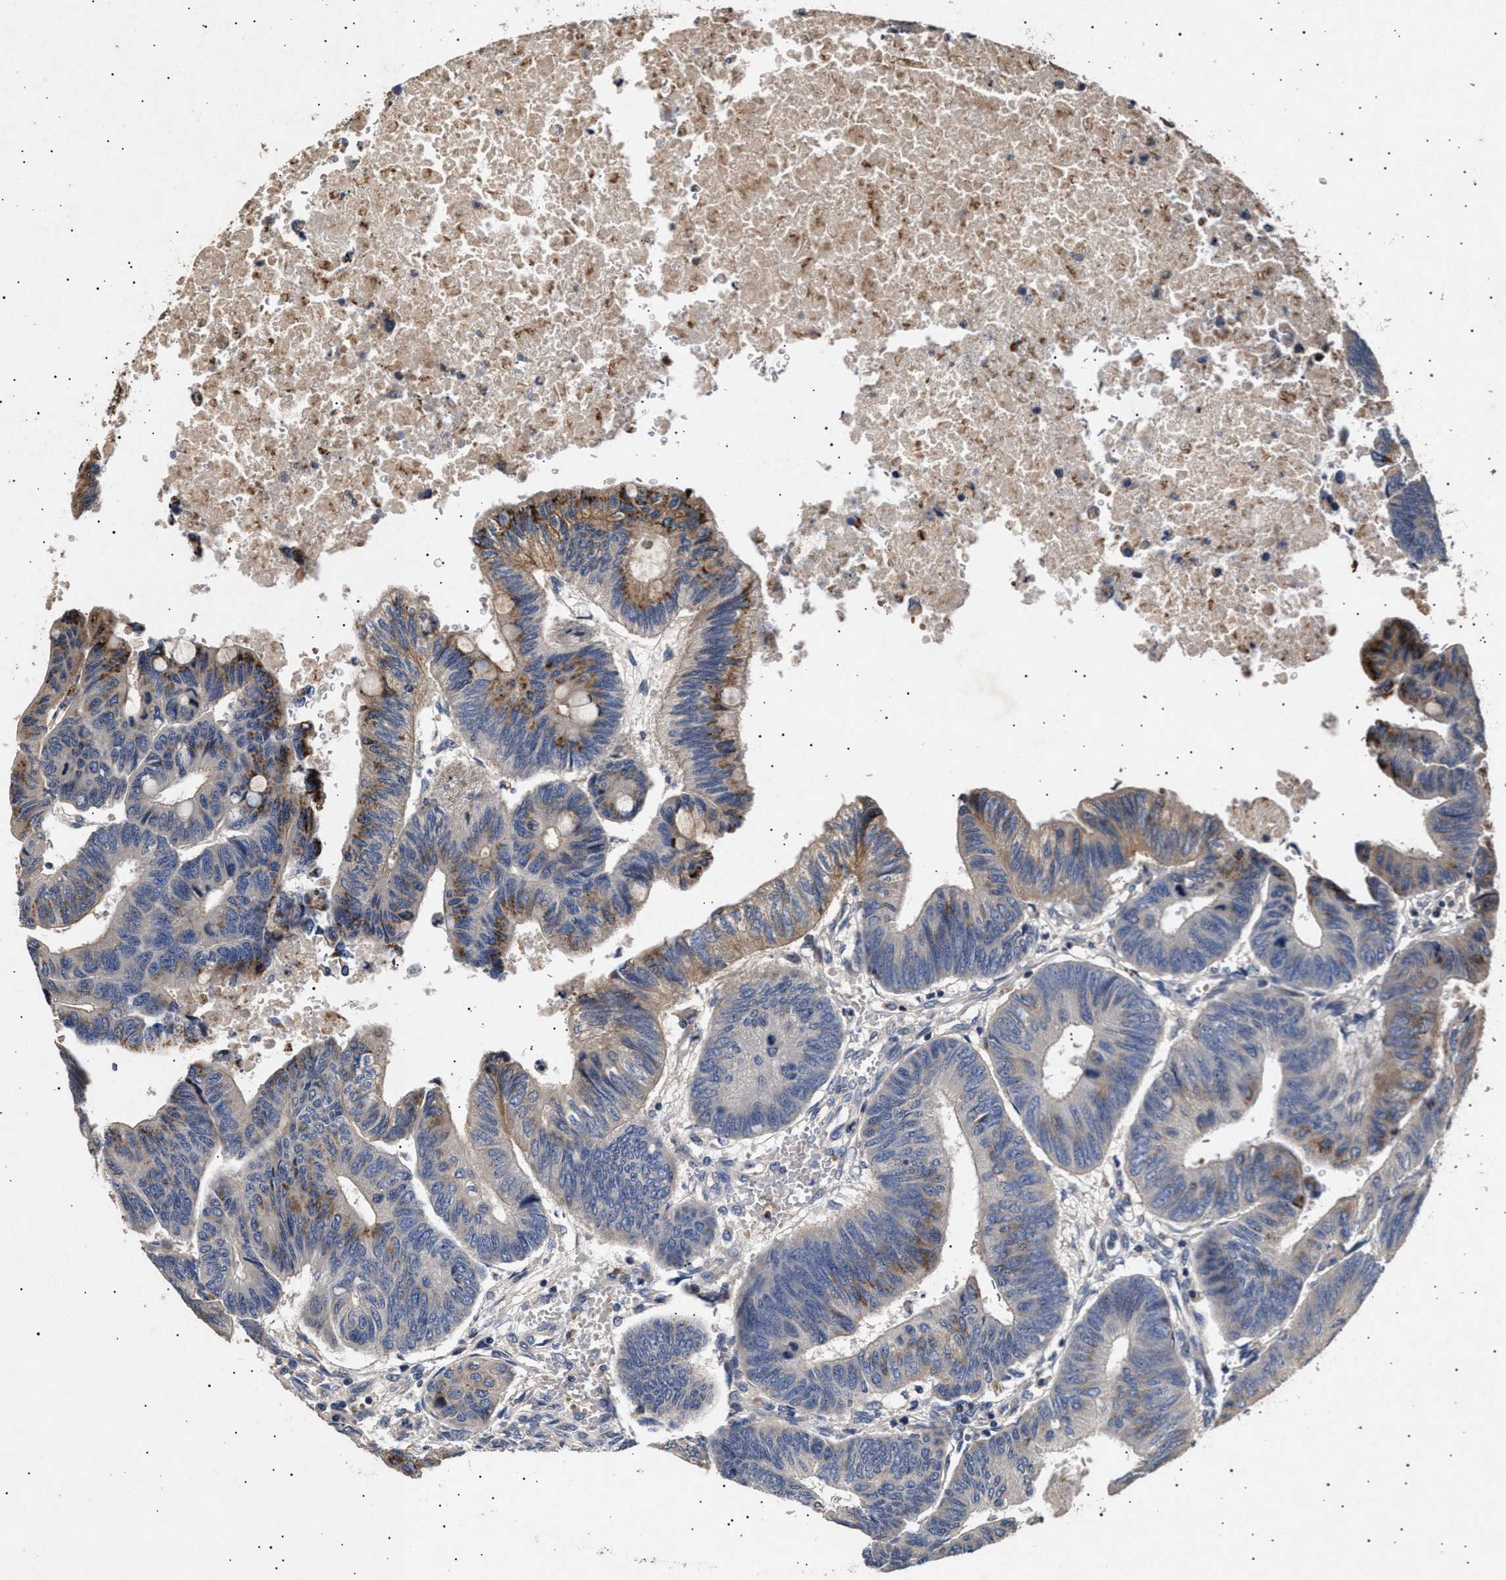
{"staining": {"intensity": "moderate", "quantity": "25%-75%", "location": "cytoplasmic/membranous"}, "tissue": "colorectal cancer", "cell_type": "Tumor cells", "image_type": "cancer", "snomed": [{"axis": "morphology", "description": "Normal tissue, NOS"}, {"axis": "morphology", "description": "Adenocarcinoma, NOS"}, {"axis": "topography", "description": "Rectum"}, {"axis": "topography", "description": "Peripheral nerve tissue"}], "caption": "A brown stain highlights moderate cytoplasmic/membranous expression of a protein in human colorectal cancer tumor cells. (DAB = brown stain, brightfield microscopy at high magnification).", "gene": "ITGB5", "patient": {"sex": "male", "age": 92}}